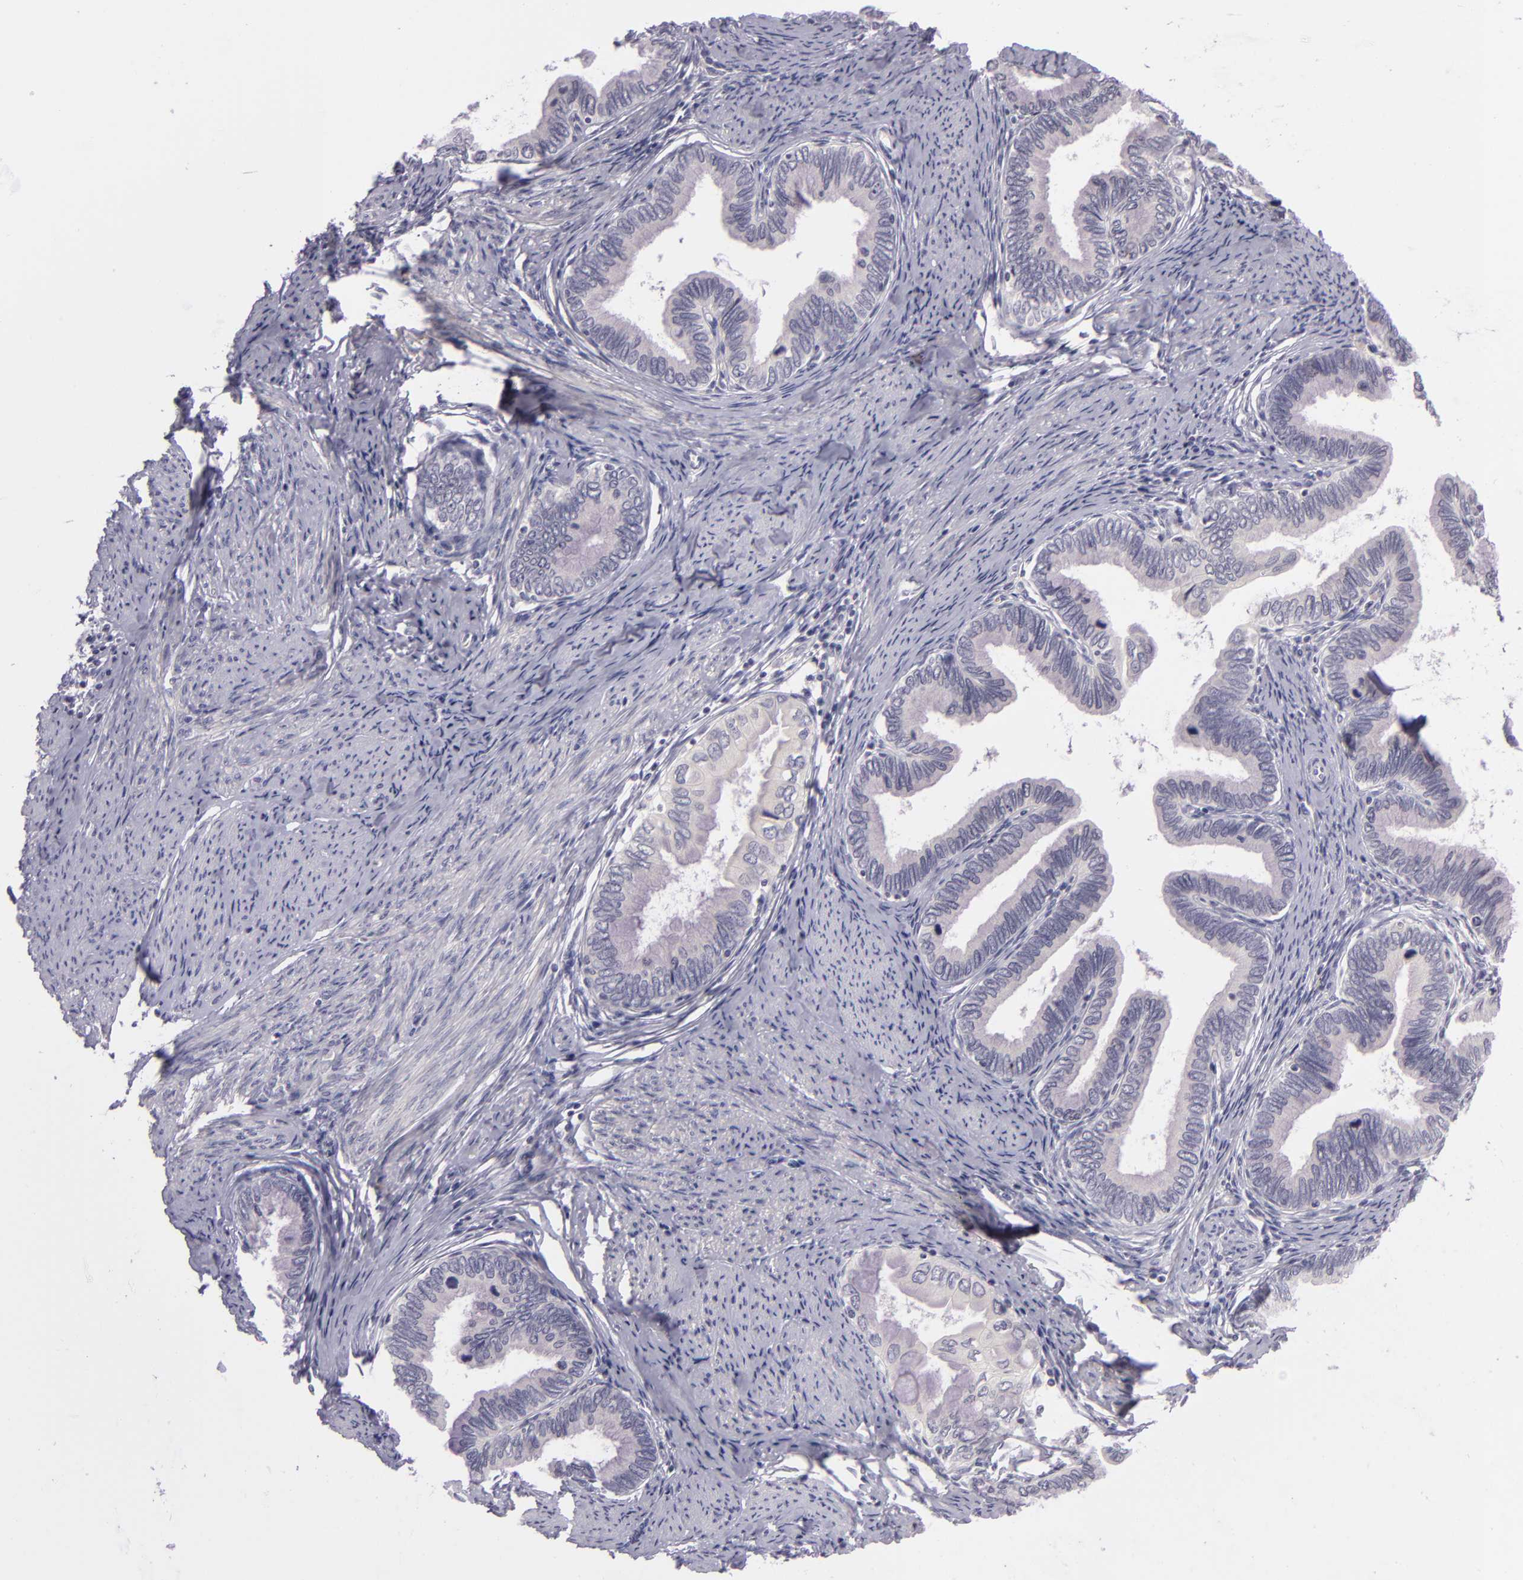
{"staining": {"intensity": "negative", "quantity": "none", "location": "none"}, "tissue": "cervical cancer", "cell_type": "Tumor cells", "image_type": "cancer", "snomed": [{"axis": "morphology", "description": "Adenocarcinoma, NOS"}, {"axis": "topography", "description": "Cervix"}], "caption": "This is an IHC image of human cervical adenocarcinoma. There is no staining in tumor cells.", "gene": "DAG1", "patient": {"sex": "female", "age": 49}}